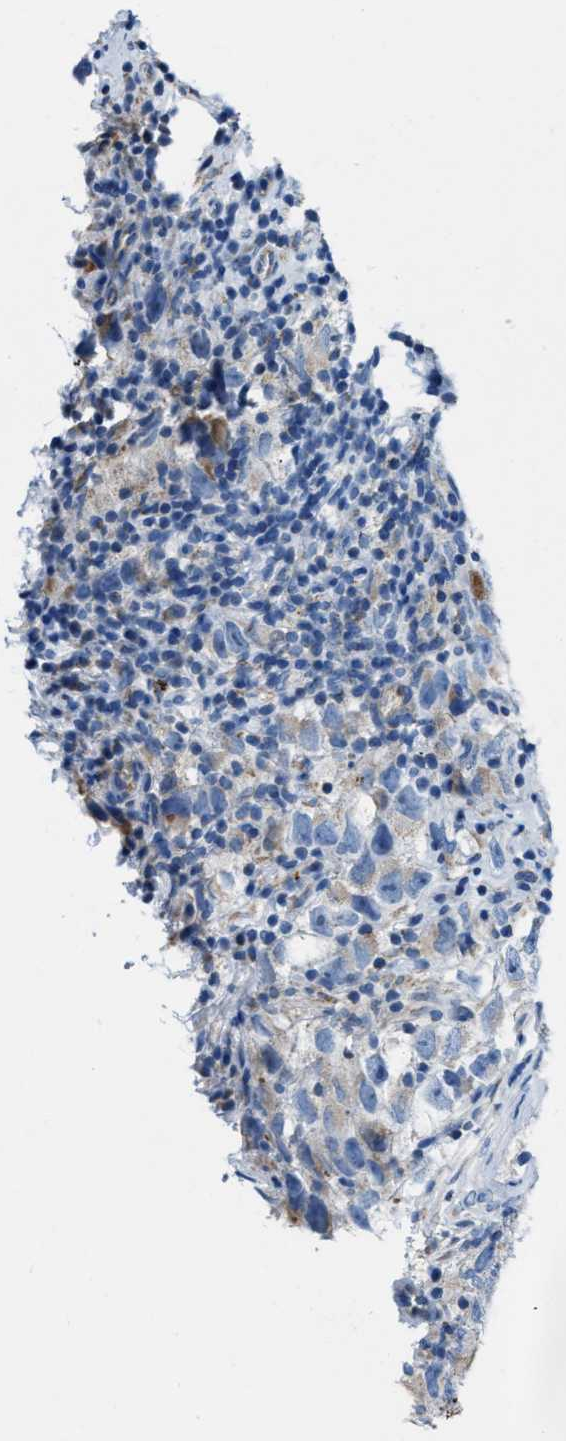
{"staining": {"intensity": "negative", "quantity": "none", "location": "none"}, "tissue": "testis cancer", "cell_type": "Tumor cells", "image_type": "cancer", "snomed": [{"axis": "morphology", "description": "Carcinoma, Embryonal, NOS"}, {"axis": "topography", "description": "Testis"}], "caption": "Testis embryonal carcinoma was stained to show a protein in brown. There is no significant staining in tumor cells.", "gene": "JADE1", "patient": {"sex": "male", "age": 21}}